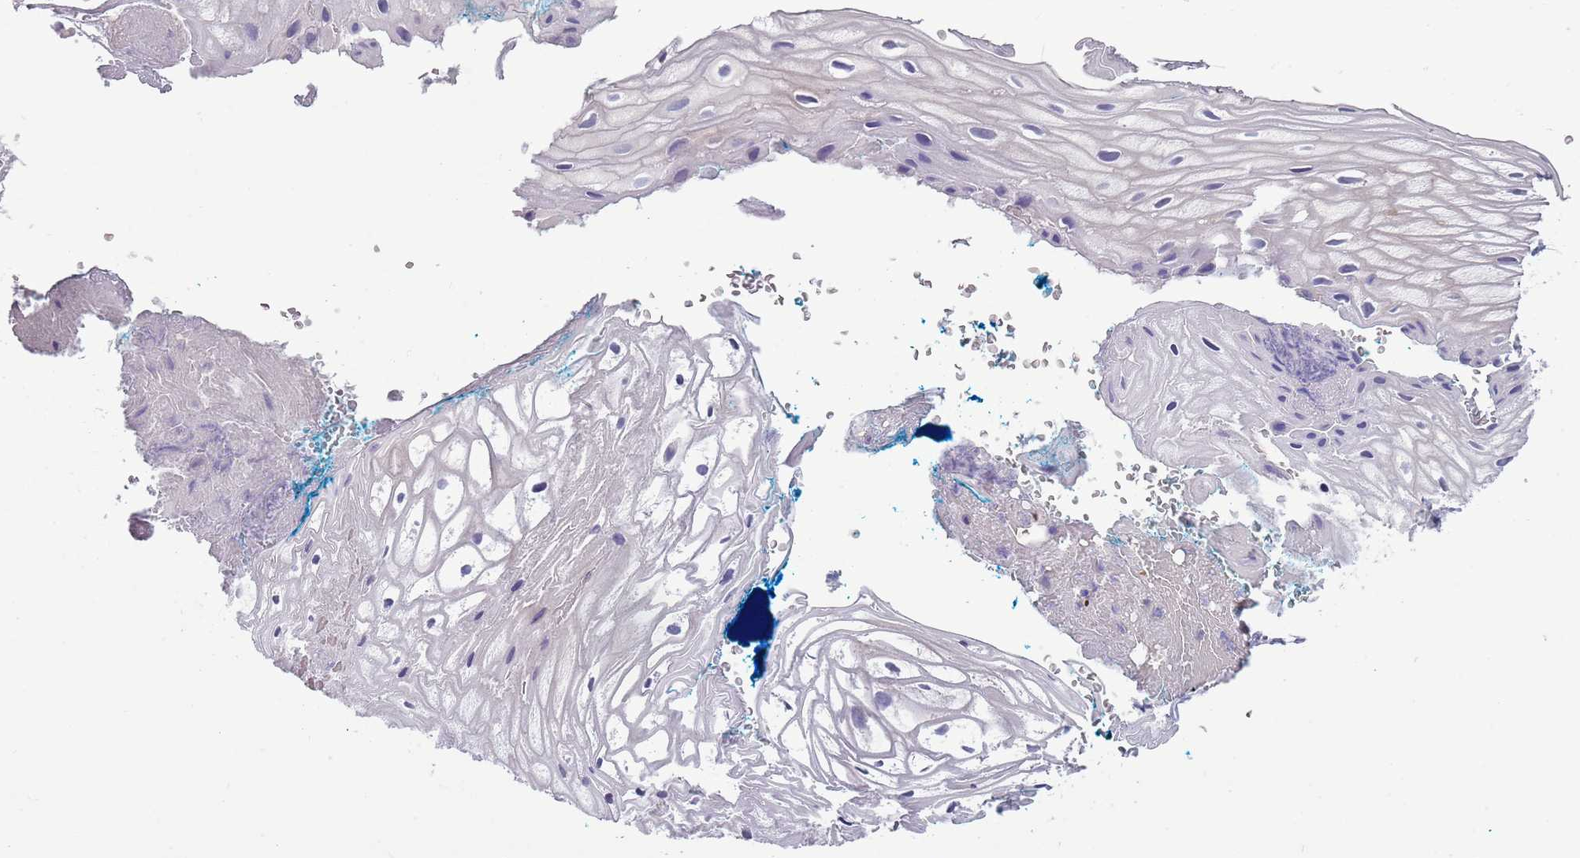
{"staining": {"intensity": "negative", "quantity": "none", "location": "none"}, "tissue": "vagina", "cell_type": "Squamous epithelial cells", "image_type": "normal", "snomed": [{"axis": "morphology", "description": "Normal tissue, NOS"}, {"axis": "morphology", "description": "Adenocarcinoma, NOS"}, {"axis": "topography", "description": "Rectum"}, {"axis": "topography", "description": "Vagina"}], "caption": "The image reveals no staining of squamous epithelial cells in normal vagina. (Brightfield microscopy of DAB (3,3'-diaminobenzidine) IHC at high magnification).", "gene": "LTB", "patient": {"sex": "female", "age": 71}}